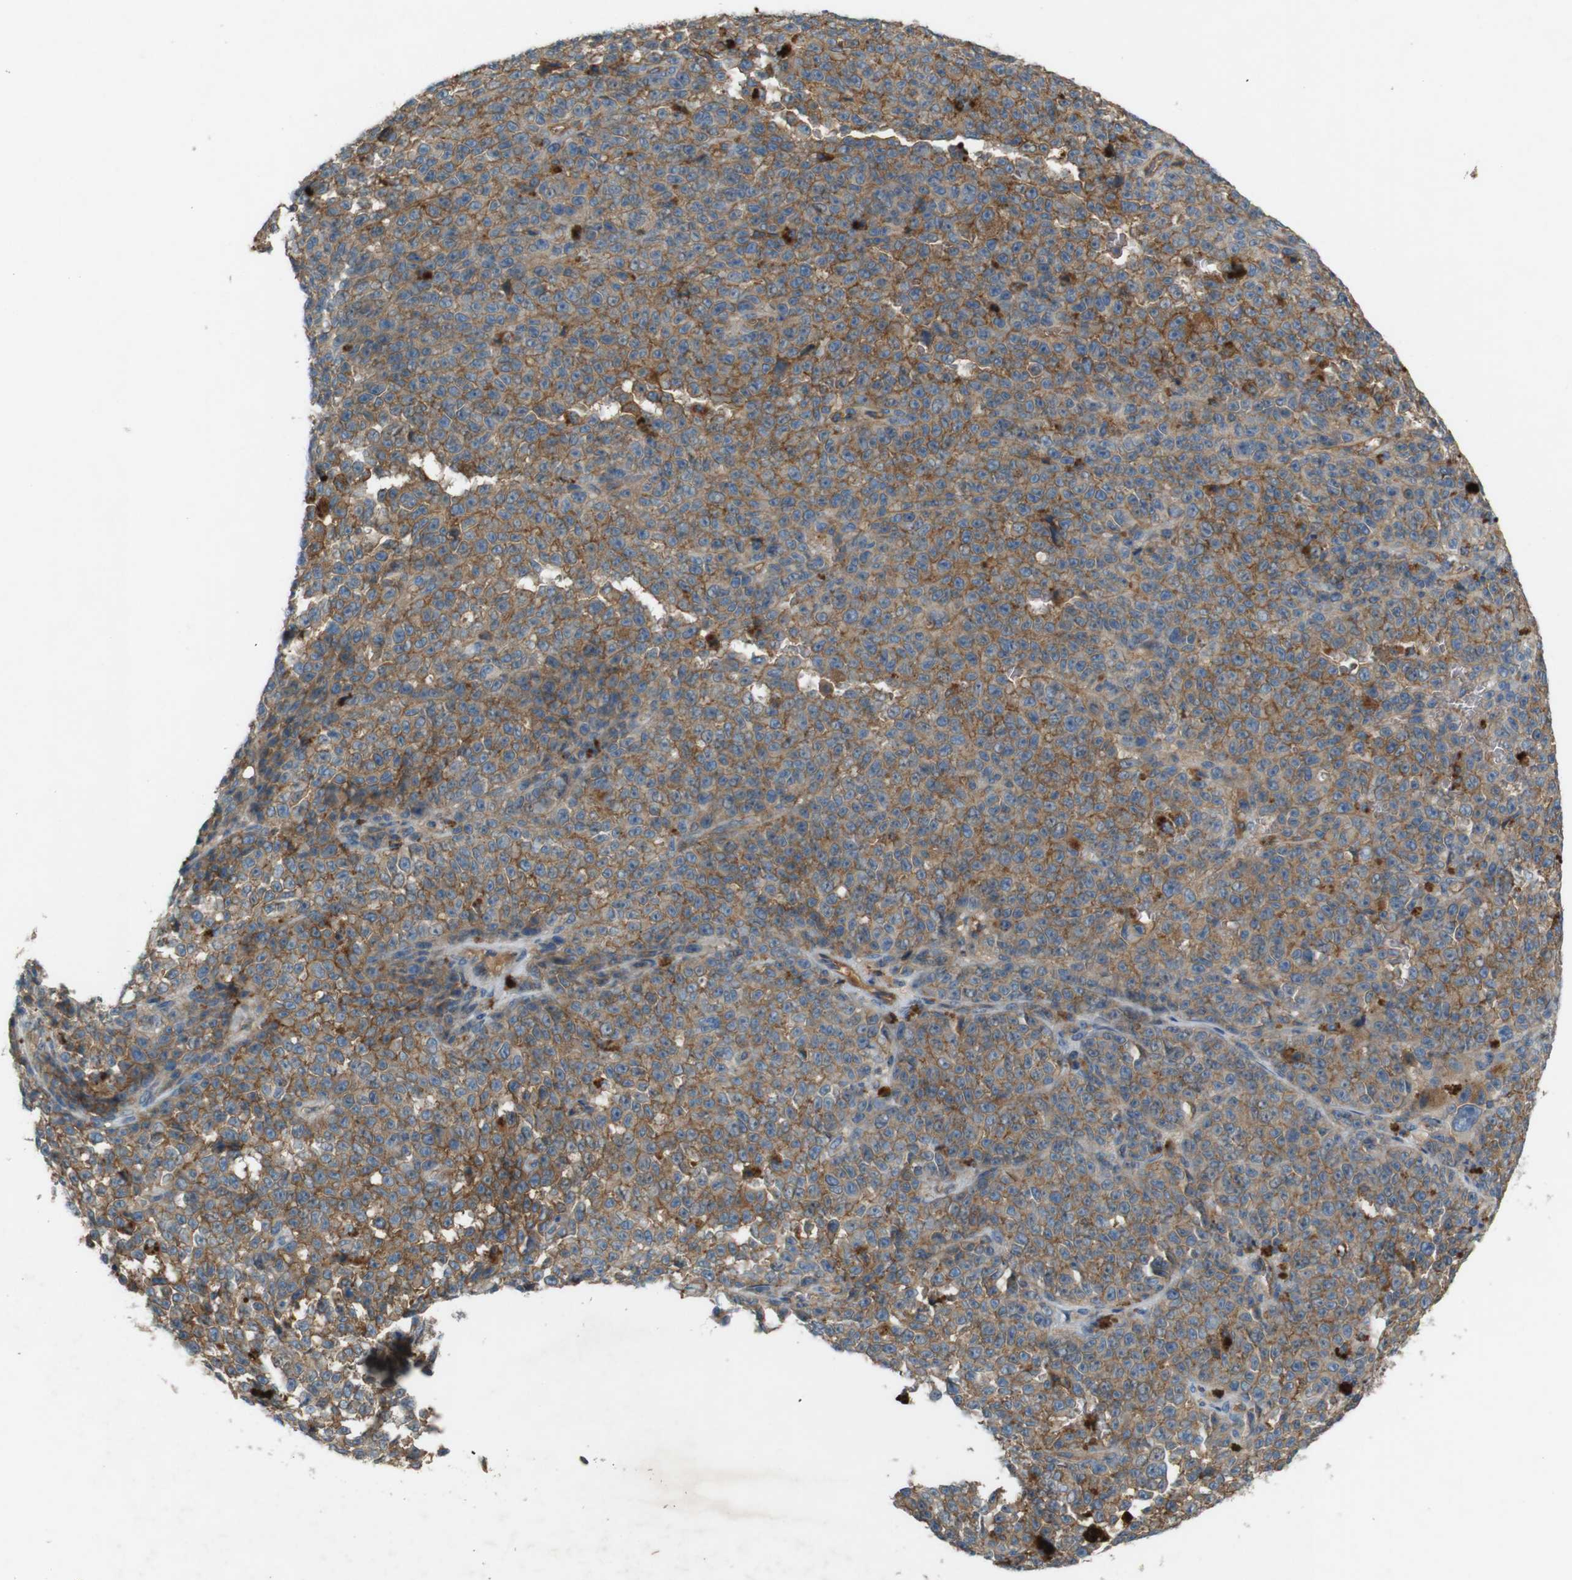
{"staining": {"intensity": "moderate", "quantity": ">75%", "location": "cytoplasmic/membranous"}, "tissue": "melanoma", "cell_type": "Tumor cells", "image_type": "cancer", "snomed": [{"axis": "morphology", "description": "Malignant melanoma, NOS"}, {"axis": "topography", "description": "Skin"}], "caption": "This photomicrograph demonstrates IHC staining of malignant melanoma, with medium moderate cytoplasmic/membranous expression in about >75% of tumor cells.", "gene": "PVR", "patient": {"sex": "female", "age": 82}}